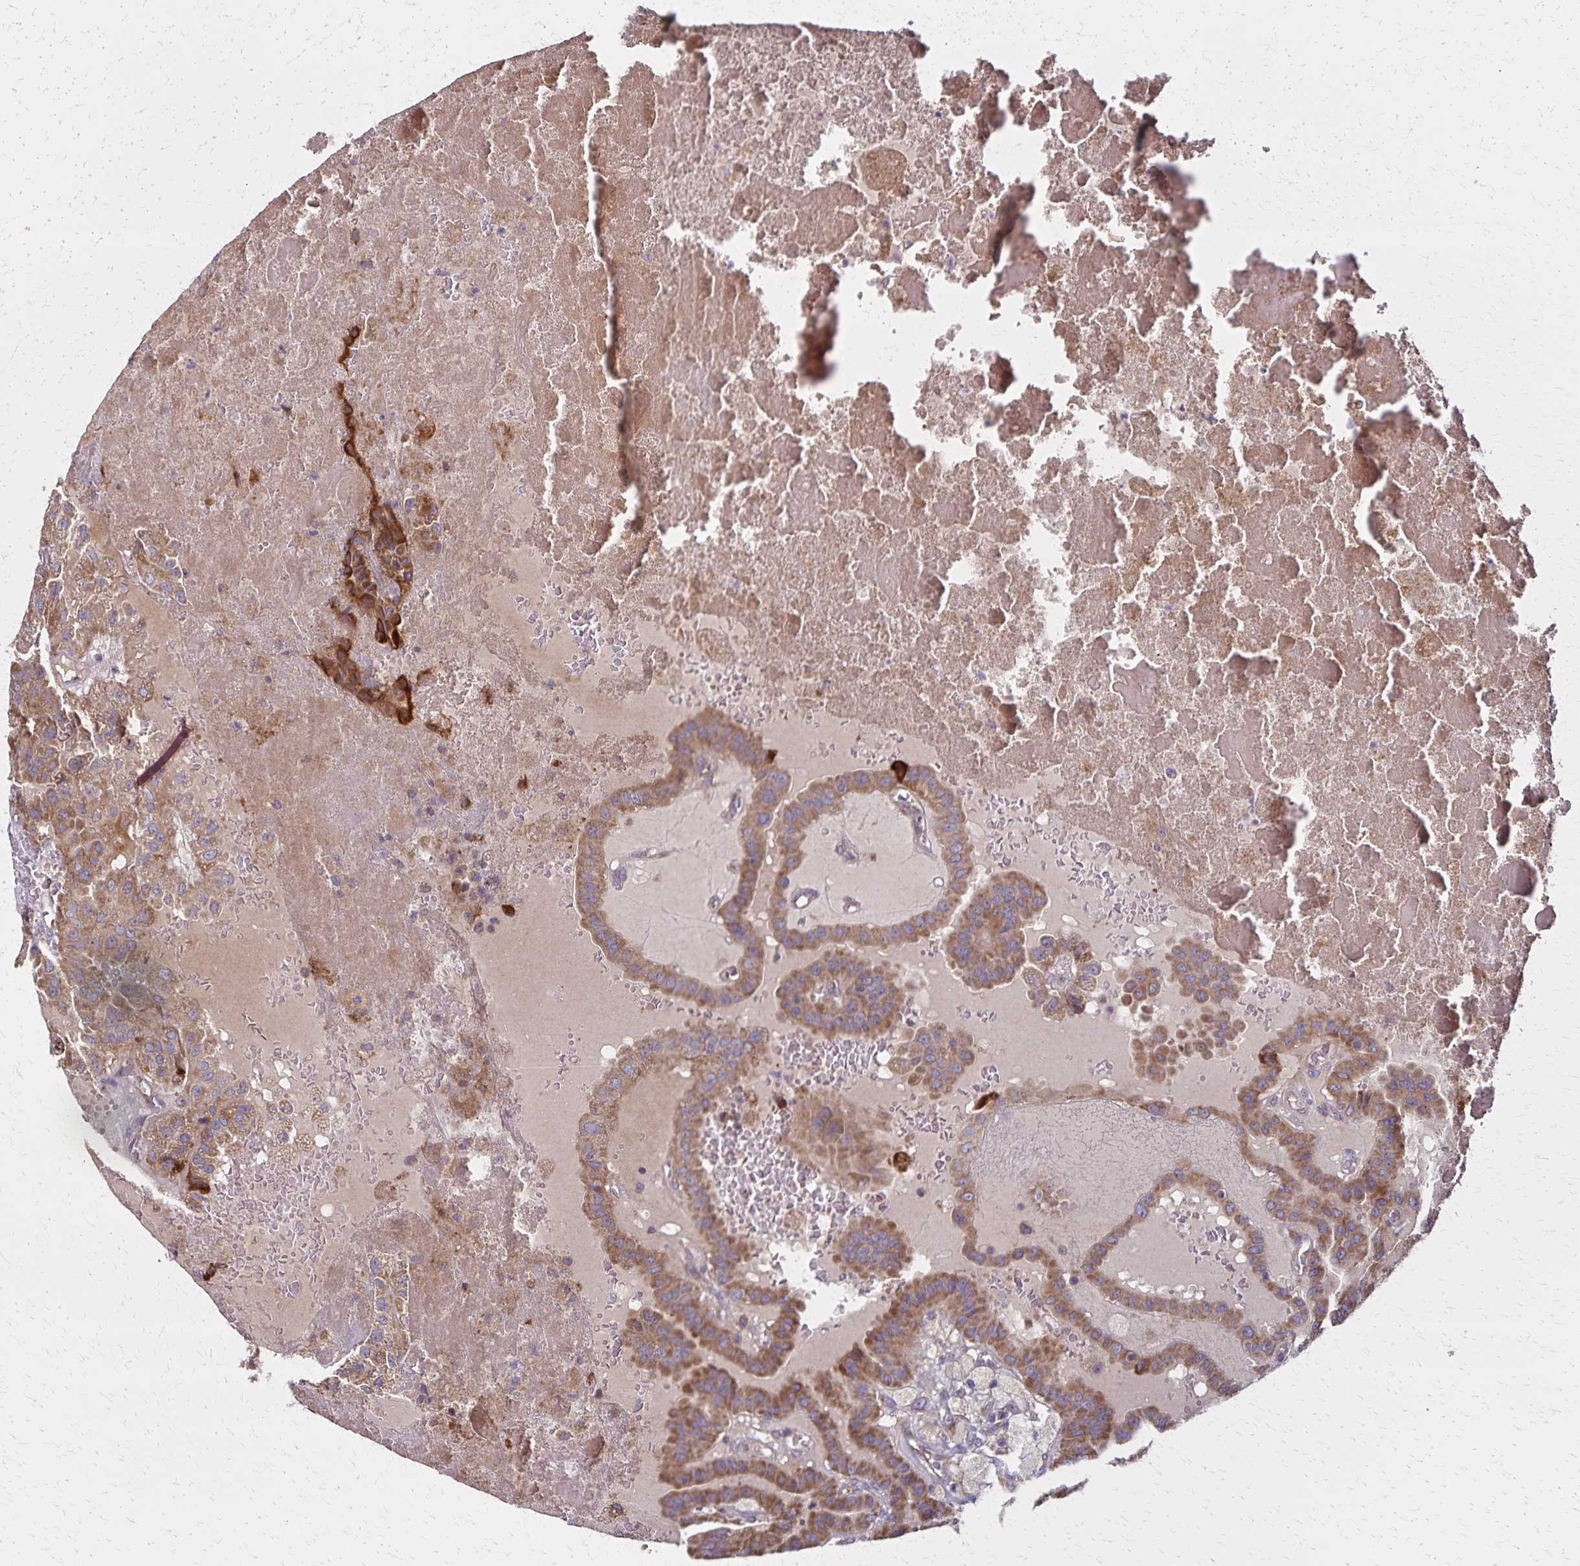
{"staining": {"intensity": "moderate", "quantity": ">75%", "location": "cytoplasmic/membranous"}, "tissue": "thyroid cancer", "cell_type": "Tumor cells", "image_type": "cancer", "snomed": [{"axis": "morphology", "description": "Papillary adenocarcinoma, NOS"}, {"axis": "topography", "description": "Thyroid gland"}], "caption": "The photomicrograph demonstrates a brown stain indicating the presence of a protein in the cytoplasmic/membranous of tumor cells in papillary adenocarcinoma (thyroid).", "gene": "RNF10", "patient": {"sex": "male", "age": 87}}